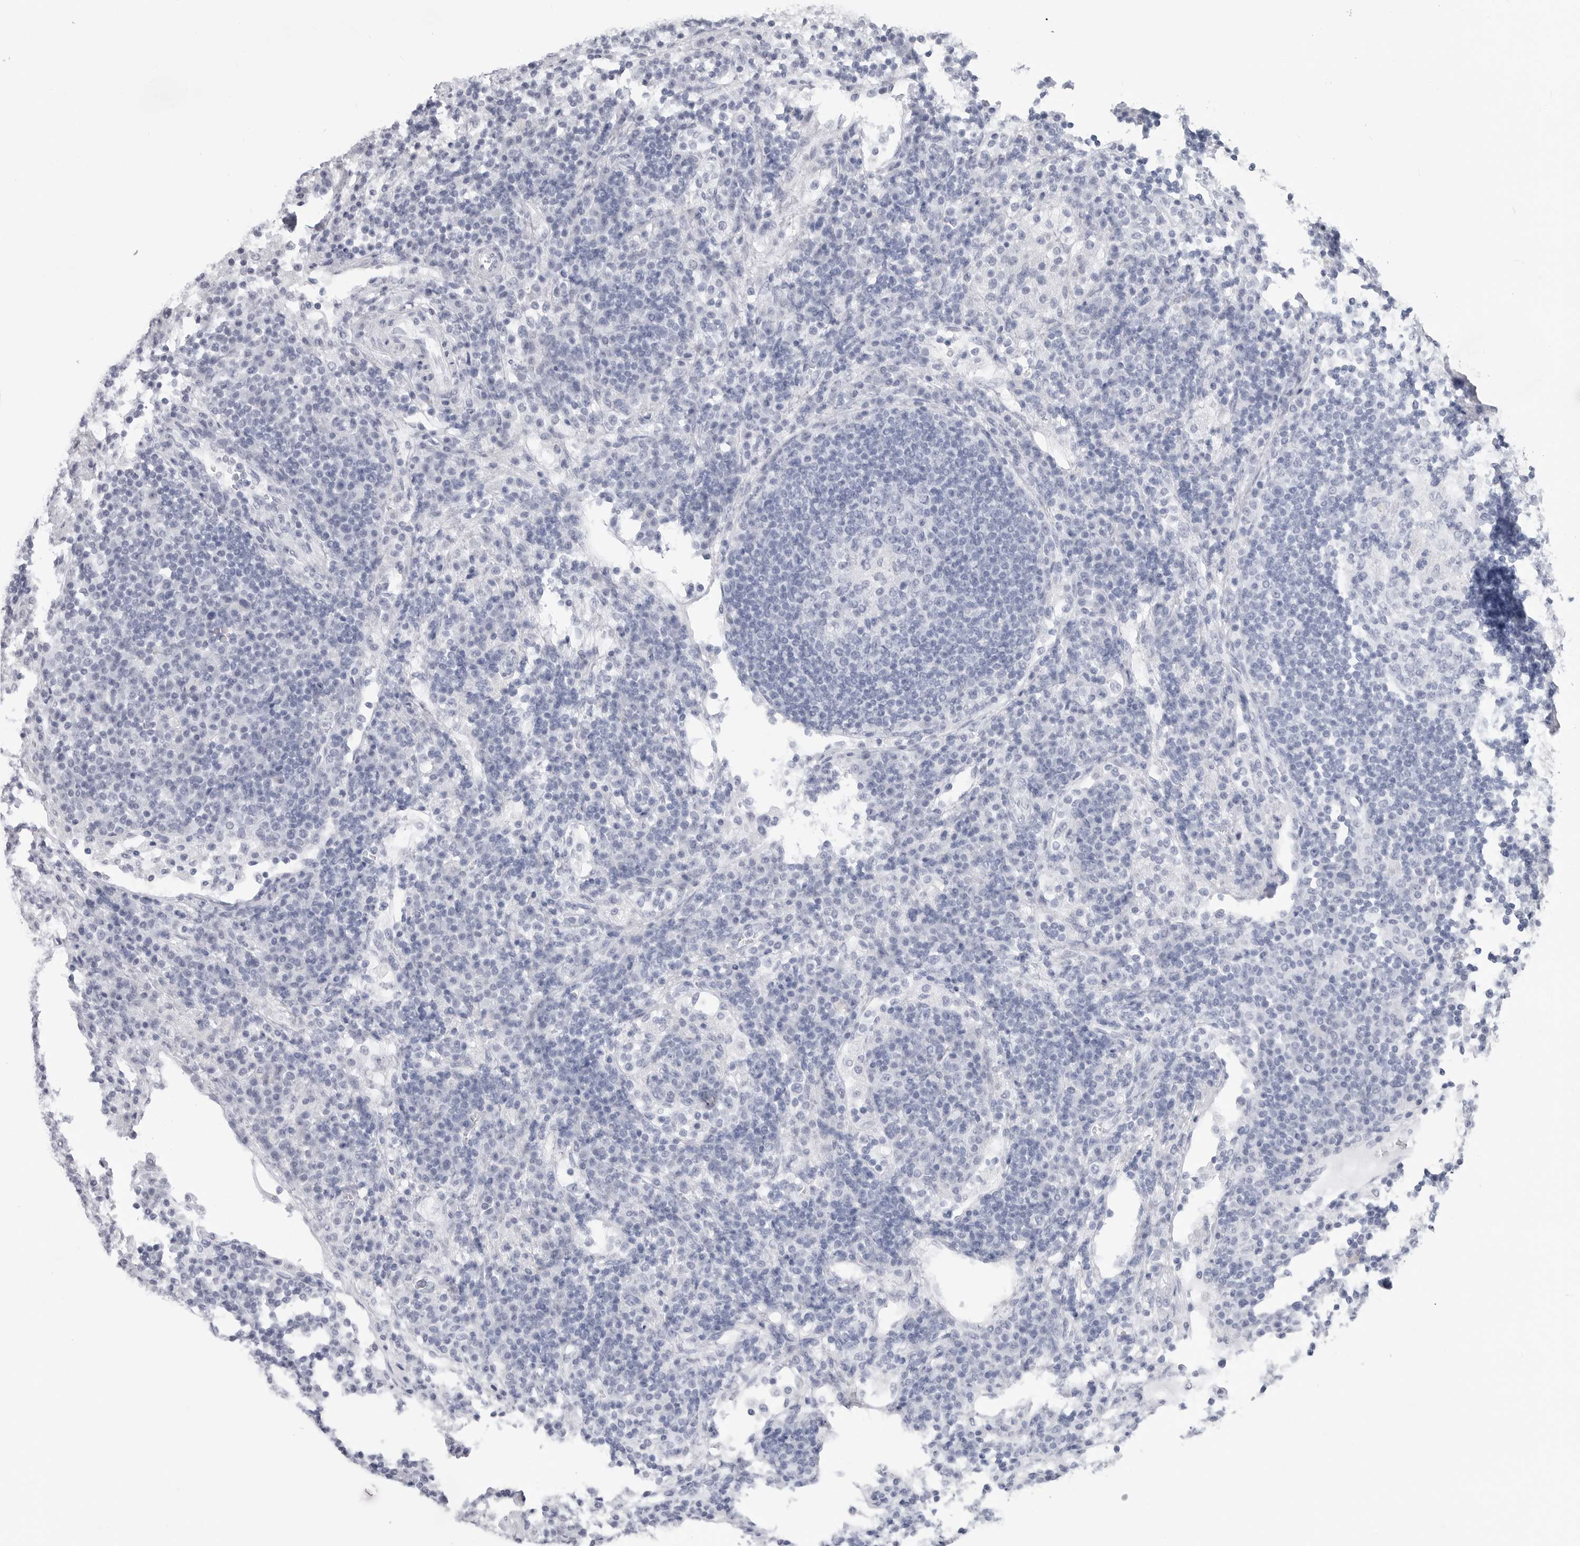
{"staining": {"intensity": "negative", "quantity": "none", "location": "none"}, "tissue": "lymph node", "cell_type": "Germinal center cells", "image_type": "normal", "snomed": [{"axis": "morphology", "description": "Normal tissue, NOS"}, {"axis": "topography", "description": "Lymph node"}], "caption": "The image shows no significant positivity in germinal center cells of lymph node. (DAB (3,3'-diaminobenzidine) immunohistochemistry (IHC) visualized using brightfield microscopy, high magnification).", "gene": "CSH1", "patient": {"sex": "female", "age": 53}}